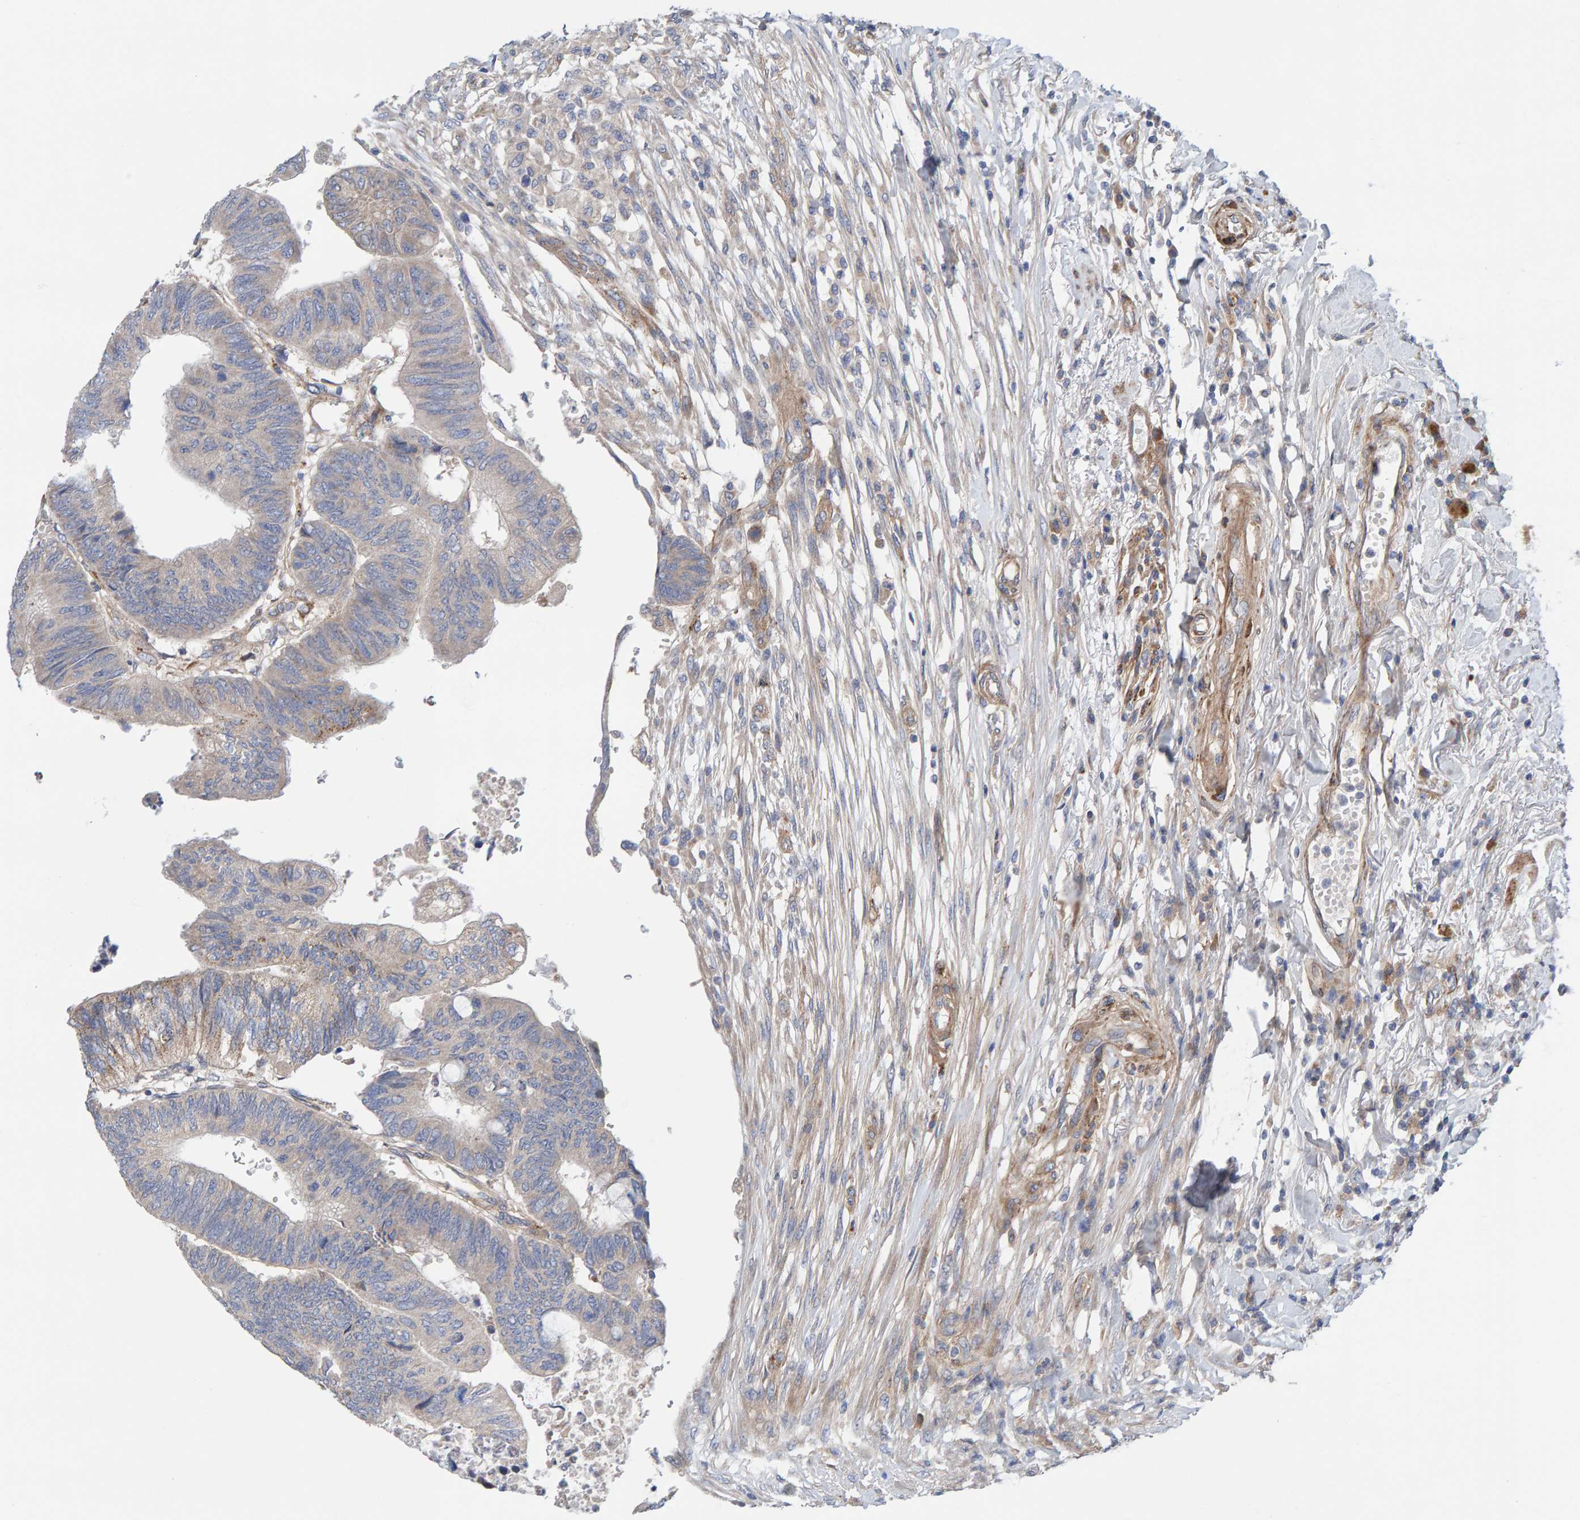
{"staining": {"intensity": "weak", "quantity": "<25%", "location": "cytoplasmic/membranous"}, "tissue": "colorectal cancer", "cell_type": "Tumor cells", "image_type": "cancer", "snomed": [{"axis": "morphology", "description": "Normal tissue, NOS"}, {"axis": "morphology", "description": "Adenocarcinoma, NOS"}, {"axis": "topography", "description": "Rectum"}, {"axis": "topography", "description": "Peripheral nerve tissue"}], "caption": "Human adenocarcinoma (colorectal) stained for a protein using immunohistochemistry (IHC) reveals no expression in tumor cells.", "gene": "CDK5RAP3", "patient": {"sex": "male", "age": 92}}